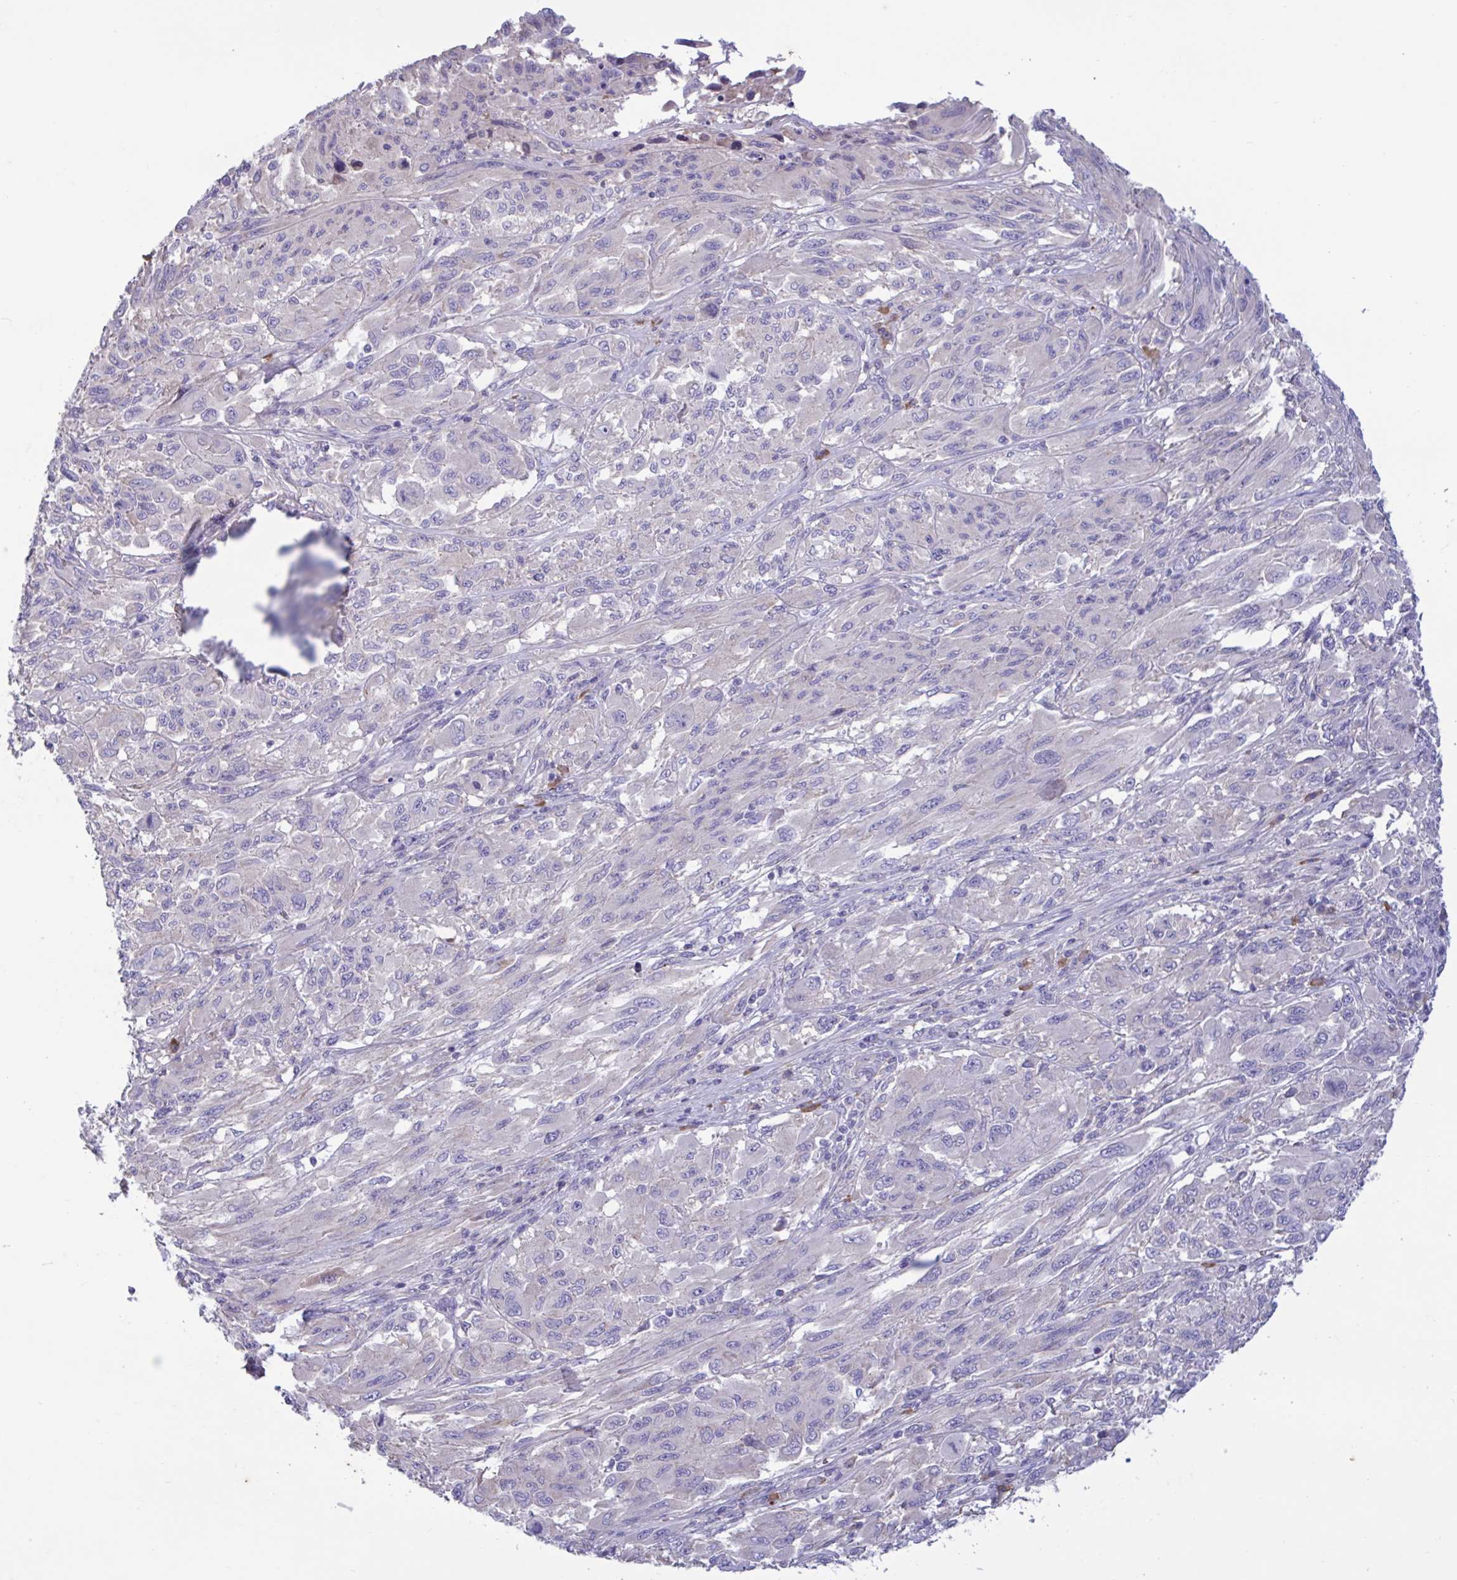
{"staining": {"intensity": "negative", "quantity": "none", "location": "none"}, "tissue": "melanoma", "cell_type": "Tumor cells", "image_type": "cancer", "snomed": [{"axis": "morphology", "description": "Malignant melanoma, NOS"}, {"axis": "topography", "description": "Skin"}], "caption": "This histopathology image is of melanoma stained with immunohistochemistry (IHC) to label a protein in brown with the nuclei are counter-stained blue. There is no expression in tumor cells. Brightfield microscopy of immunohistochemistry stained with DAB (brown) and hematoxylin (blue), captured at high magnification.", "gene": "SLC66A1", "patient": {"sex": "female", "age": 91}}